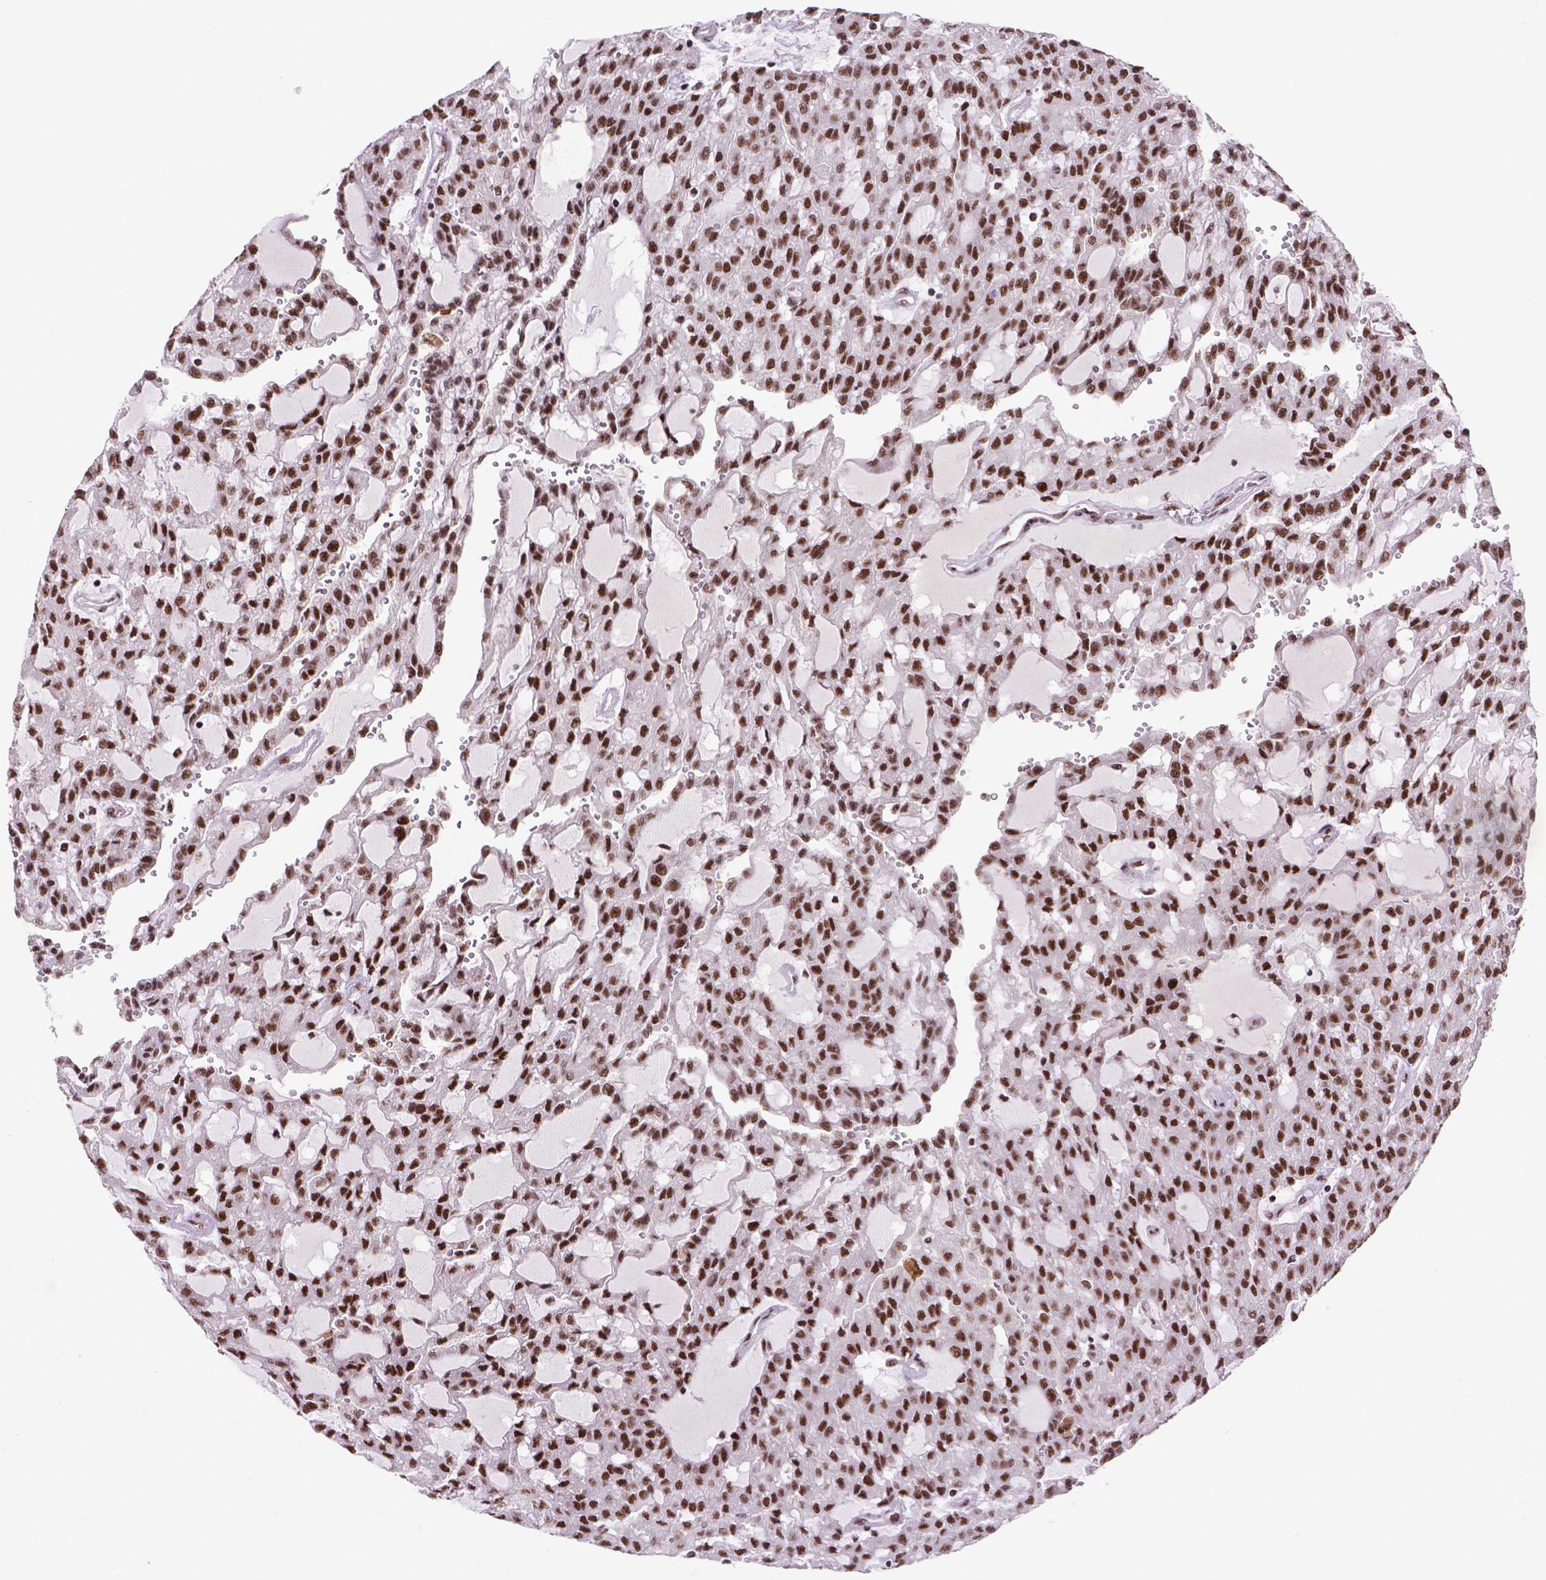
{"staining": {"intensity": "strong", "quantity": ">75%", "location": "nuclear"}, "tissue": "renal cancer", "cell_type": "Tumor cells", "image_type": "cancer", "snomed": [{"axis": "morphology", "description": "Adenocarcinoma, NOS"}, {"axis": "topography", "description": "Kidney"}], "caption": "A brown stain shows strong nuclear staining of a protein in renal adenocarcinoma tumor cells.", "gene": "NSMCE2", "patient": {"sex": "male", "age": 63}}